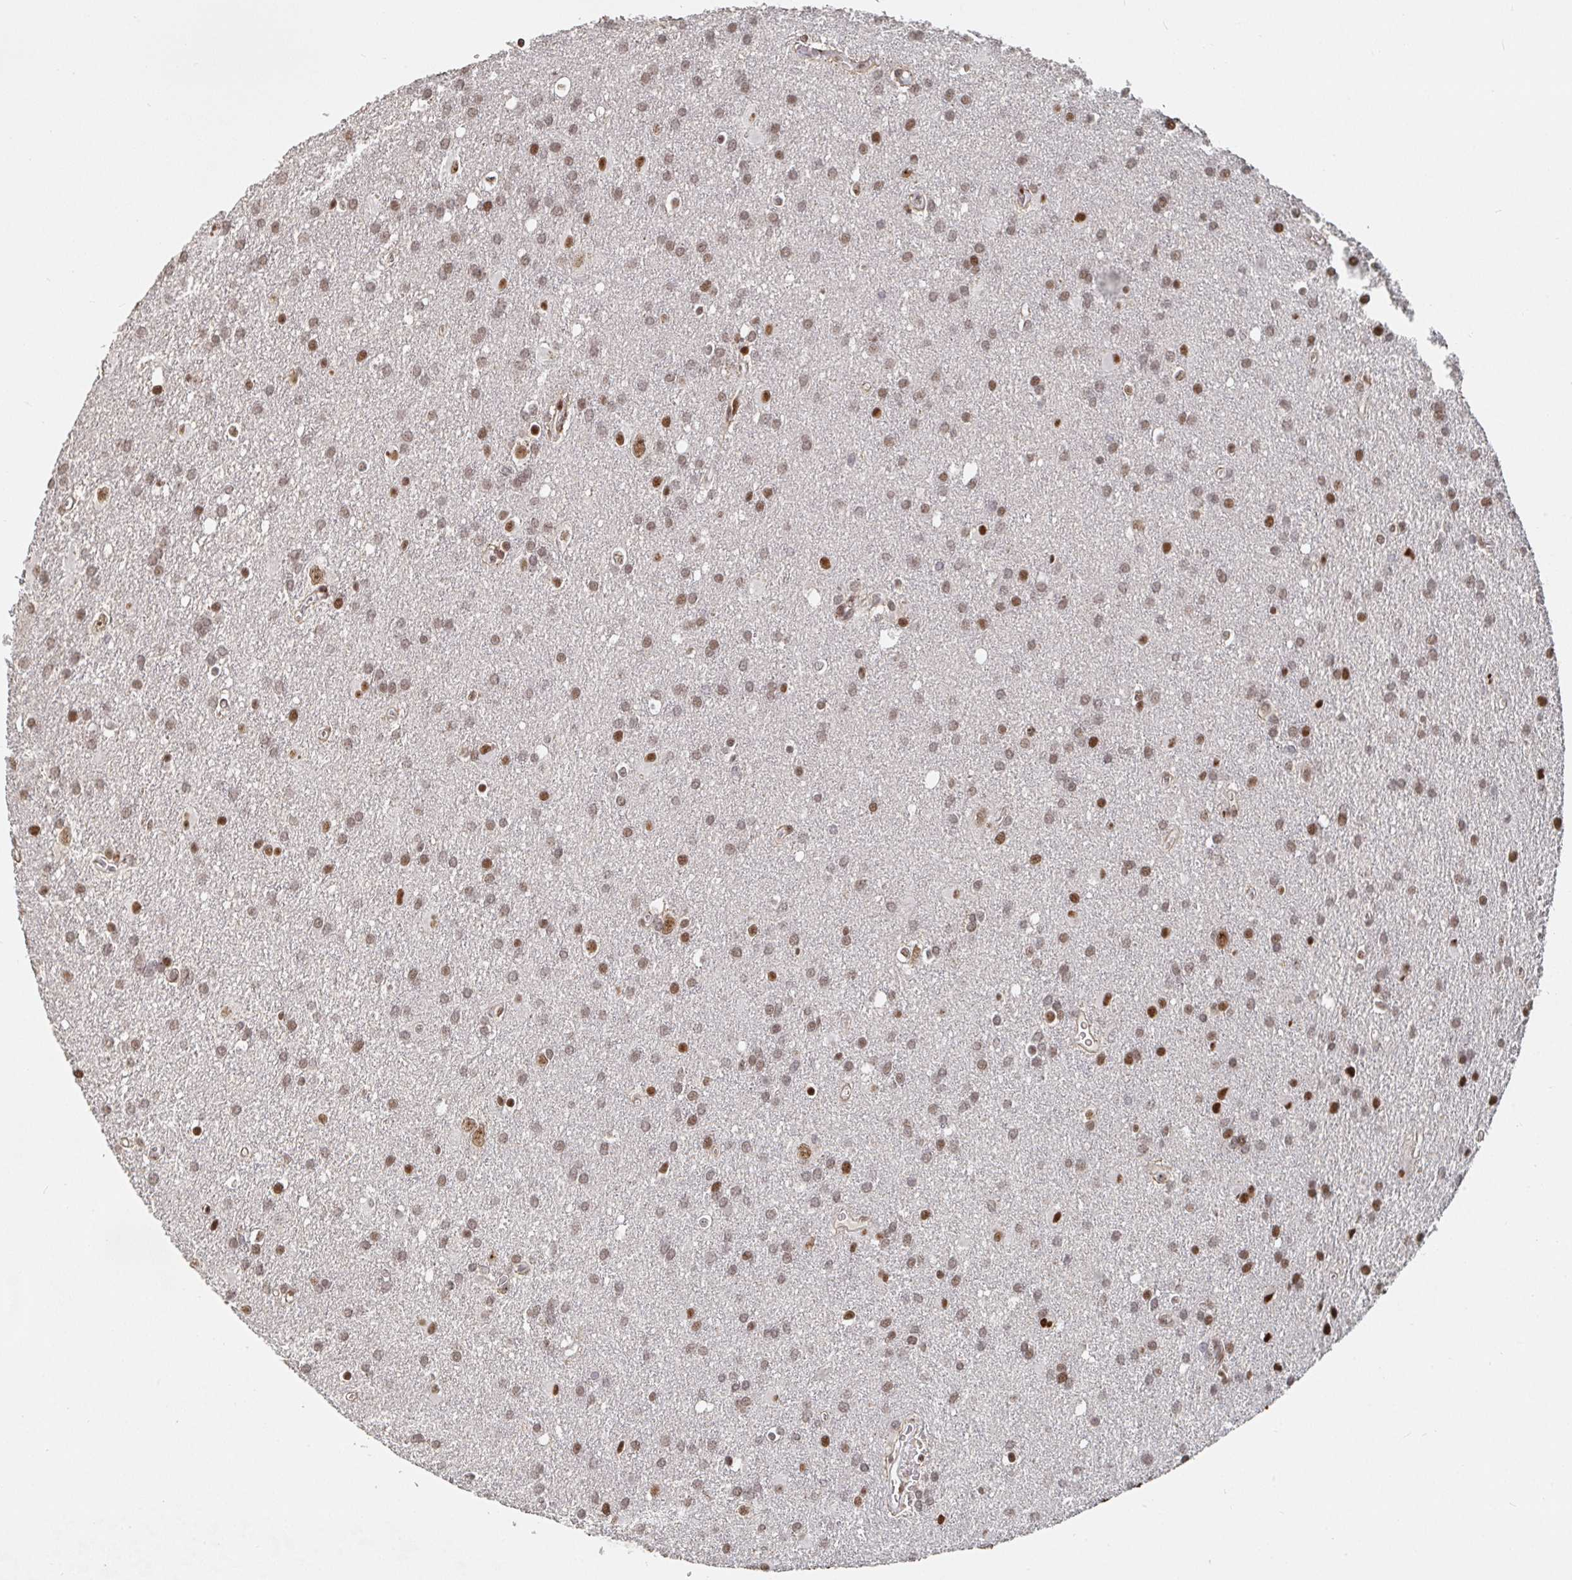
{"staining": {"intensity": "moderate", "quantity": "25%-75%", "location": "nuclear"}, "tissue": "glioma", "cell_type": "Tumor cells", "image_type": "cancer", "snomed": [{"axis": "morphology", "description": "Glioma, malignant, Low grade"}, {"axis": "topography", "description": "Brain"}], "caption": "Tumor cells show medium levels of moderate nuclear expression in approximately 25%-75% of cells in low-grade glioma (malignant). (Brightfield microscopy of DAB IHC at high magnification).", "gene": "ZDHHC12", "patient": {"sex": "male", "age": 66}}